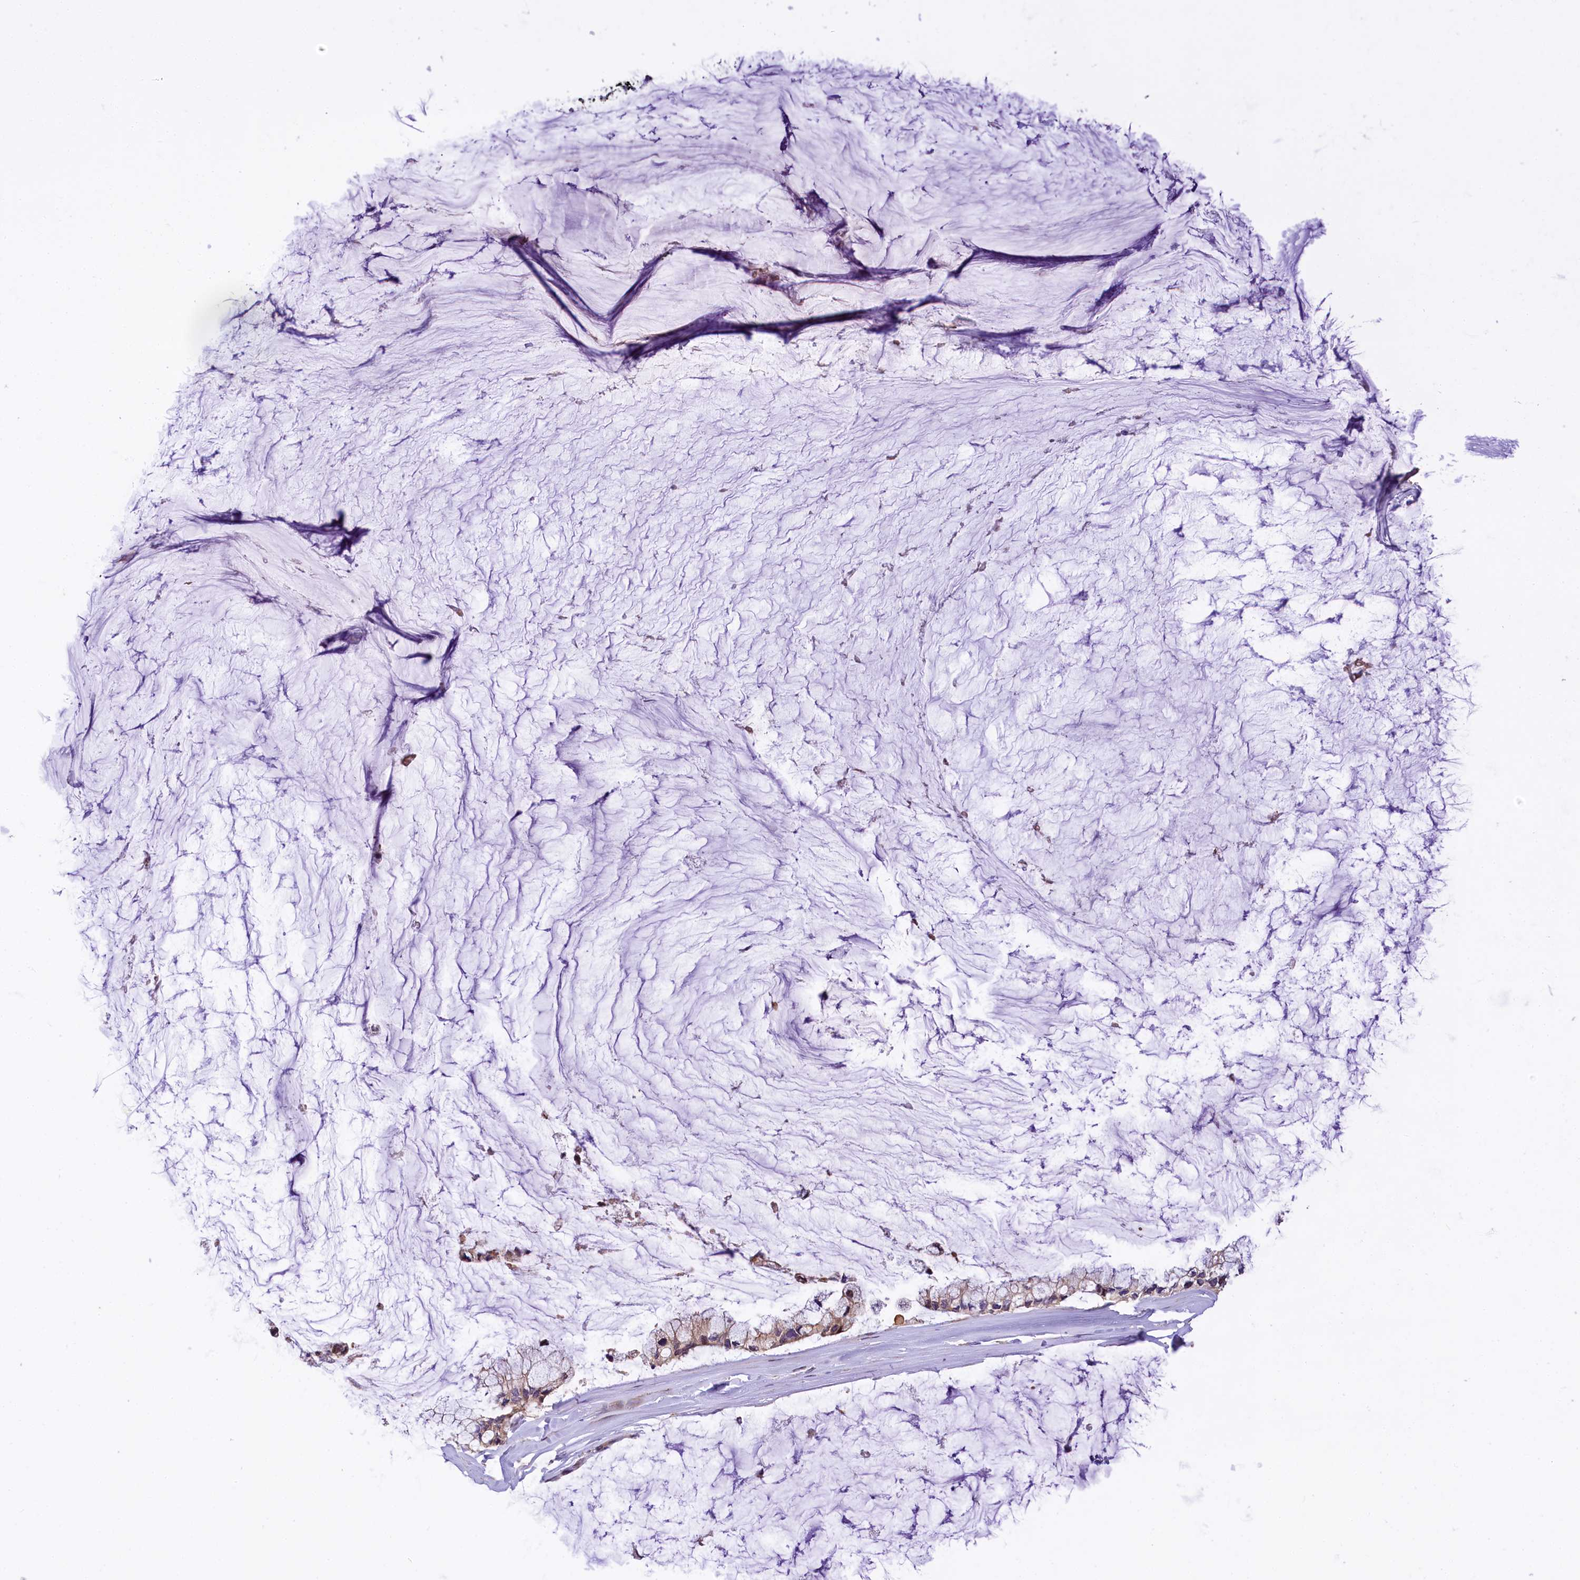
{"staining": {"intensity": "moderate", "quantity": "25%-75%", "location": "cytoplasmic/membranous"}, "tissue": "ovarian cancer", "cell_type": "Tumor cells", "image_type": "cancer", "snomed": [{"axis": "morphology", "description": "Cystadenocarcinoma, mucinous, NOS"}, {"axis": "topography", "description": "Ovary"}], "caption": "Immunohistochemistry (IHC) (DAB) staining of human ovarian cancer (mucinous cystadenocarcinoma) reveals moderate cytoplasmic/membranous protein staining in approximately 25%-75% of tumor cells.", "gene": "SUPV3L1", "patient": {"sex": "female", "age": 39}}